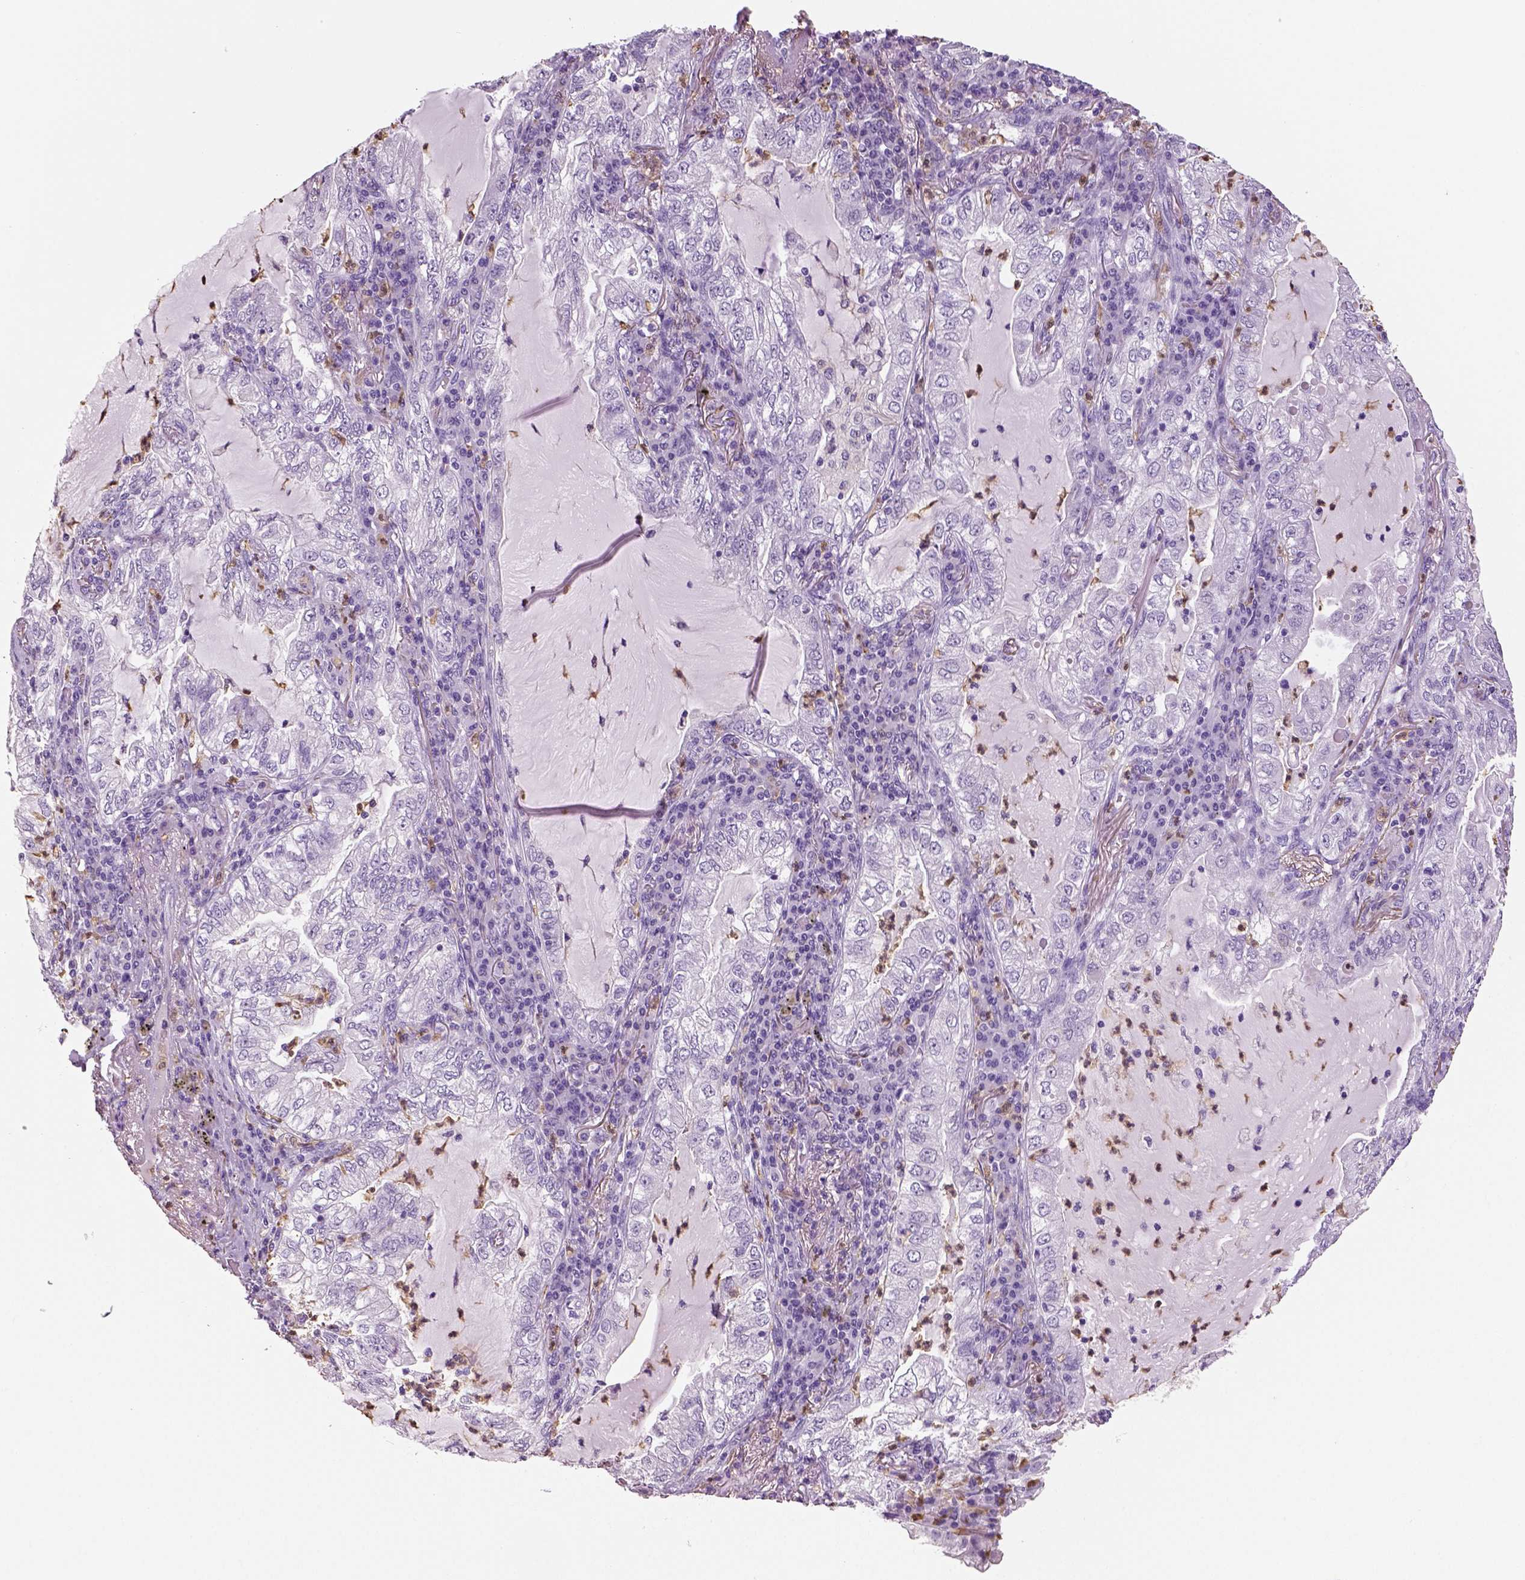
{"staining": {"intensity": "negative", "quantity": "none", "location": "none"}, "tissue": "lung cancer", "cell_type": "Tumor cells", "image_type": "cancer", "snomed": [{"axis": "morphology", "description": "Adenocarcinoma, NOS"}, {"axis": "topography", "description": "Lung"}], "caption": "Tumor cells are negative for protein expression in human lung cancer (adenocarcinoma).", "gene": "NECAB2", "patient": {"sex": "female", "age": 73}}